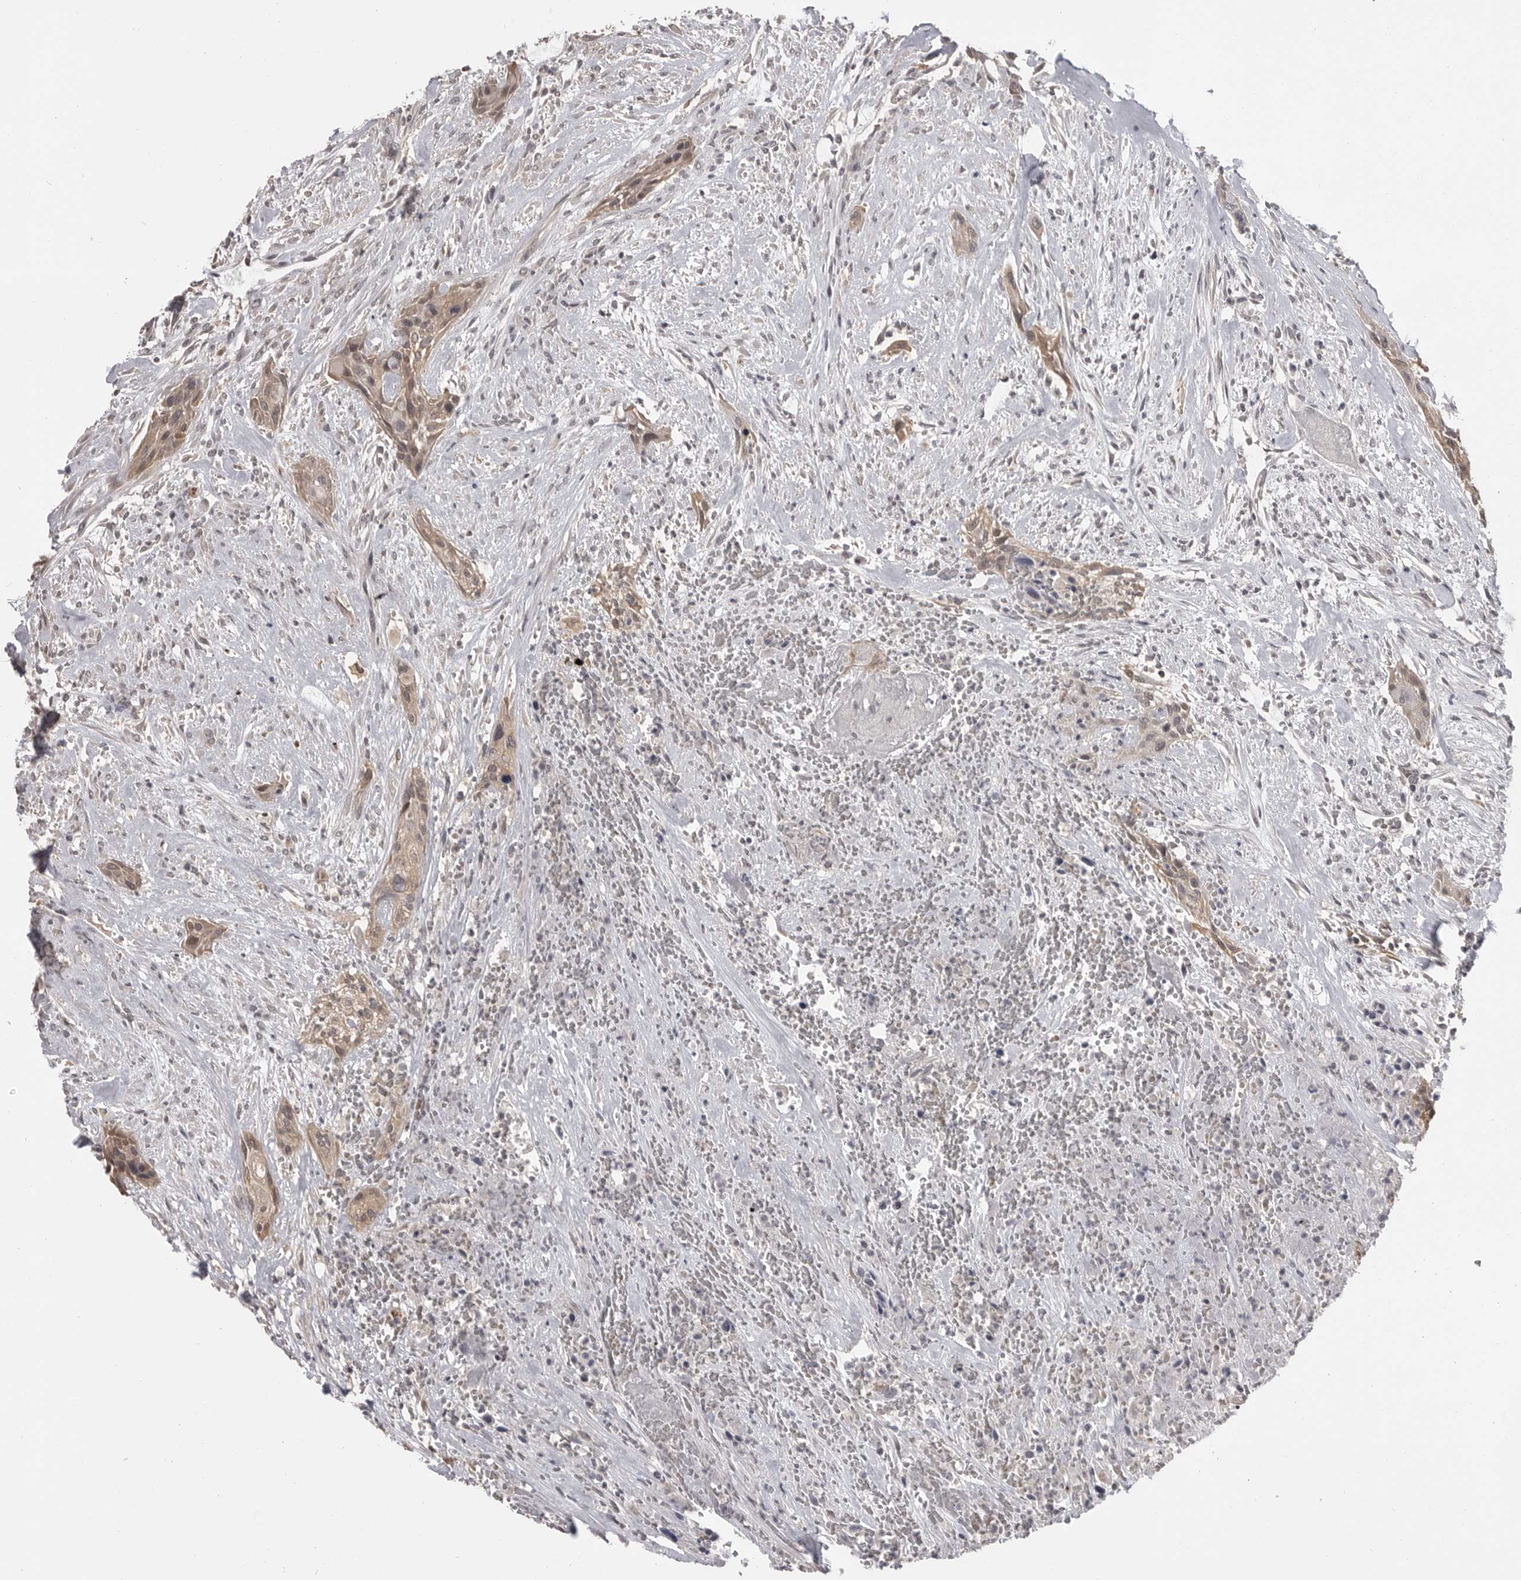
{"staining": {"intensity": "weak", "quantity": ">75%", "location": "cytoplasmic/membranous,nuclear"}, "tissue": "urothelial cancer", "cell_type": "Tumor cells", "image_type": "cancer", "snomed": [{"axis": "morphology", "description": "Urothelial carcinoma, High grade"}, {"axis": "topography", "description": "Urinary bladder"}], "caption": "Protein analysis of urothelial cancer tissue displays weak cytoplasmic/membranous and nuclear positivity in approximately >75% of tumor cells. The staining was performed using DAB to visualize the protein expression in brown, while the nuclei were stained in blue with hematoxylin (Magnification: 20x).", "gene": "PLEKHF1", "patient": {"sex": "male", "age": 35}}